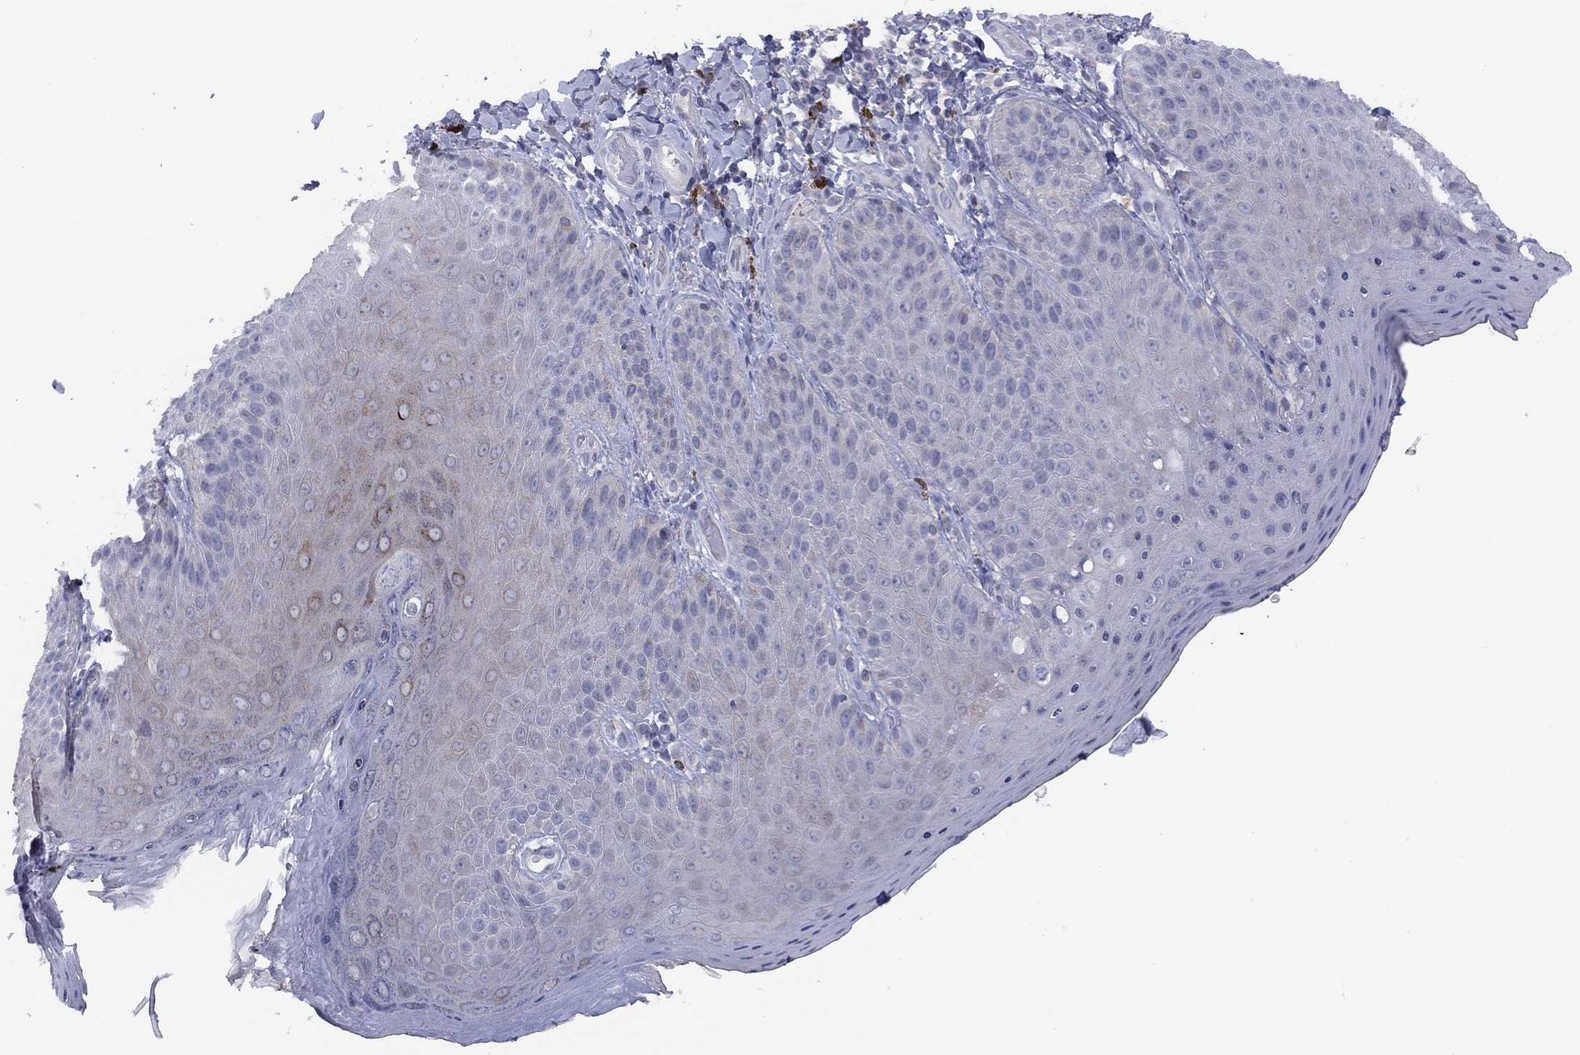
{"staining": {"intensity": "weak", "quantity": "<25%", "location": "cytoplasmic/membranous"}, "tissue": "skin", "cell_type": "Epidermal cells", "image_type": "normal", "snomed": [{"axis": "morphology", "description": "Normal tissue, NOS"}, {"axis": "topography", "description": "Anal"}], "caption": "Skin stained for a protein using immunohistochemistry (IHC) shows no staining epidermal cells.", "gene": "CYP2B6", "patient": {"sex": "male", "age": 53}}